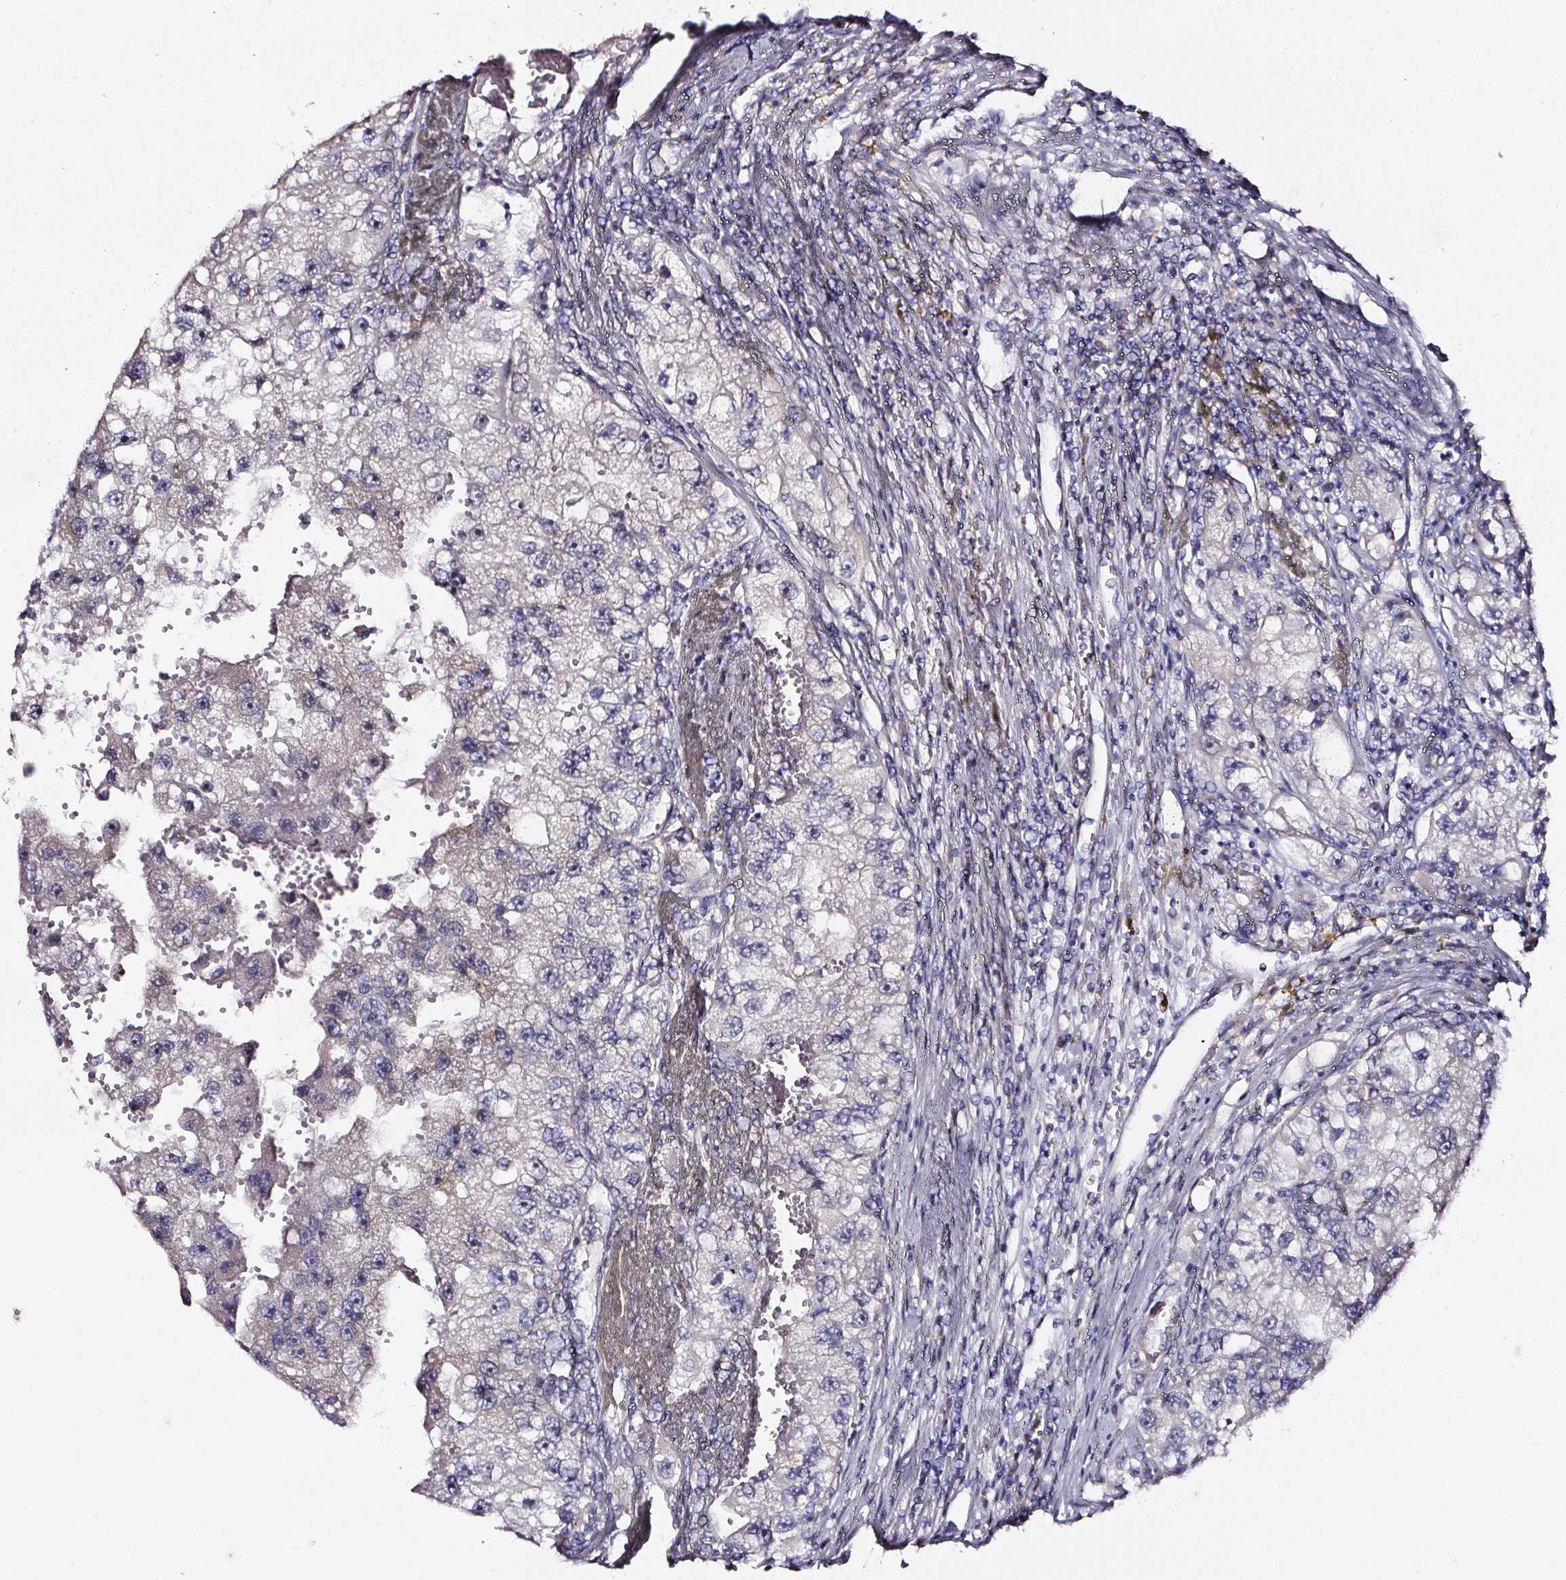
{"staining": {"intensity": "negative", "quantity": "none", "location": "none"}, "tissue": "renal cancer", "cell_type": "Tumor cells", "image_type": "cancer", "snomed": [{"axis": "morphology", "description": "Adenocarcinoma, NOS"}, {"axis": "topography", "description": "Kidney"}], "caption": "IHC image of neoplastic tissue: renal cancer (adenocarcinoma) stained with DAB (3,3'-diaminobenzidine) shows no significant protein positivity in tumor cells.", "gene": "NTRK1", "patient": {"sex": "male", "age": 63}}